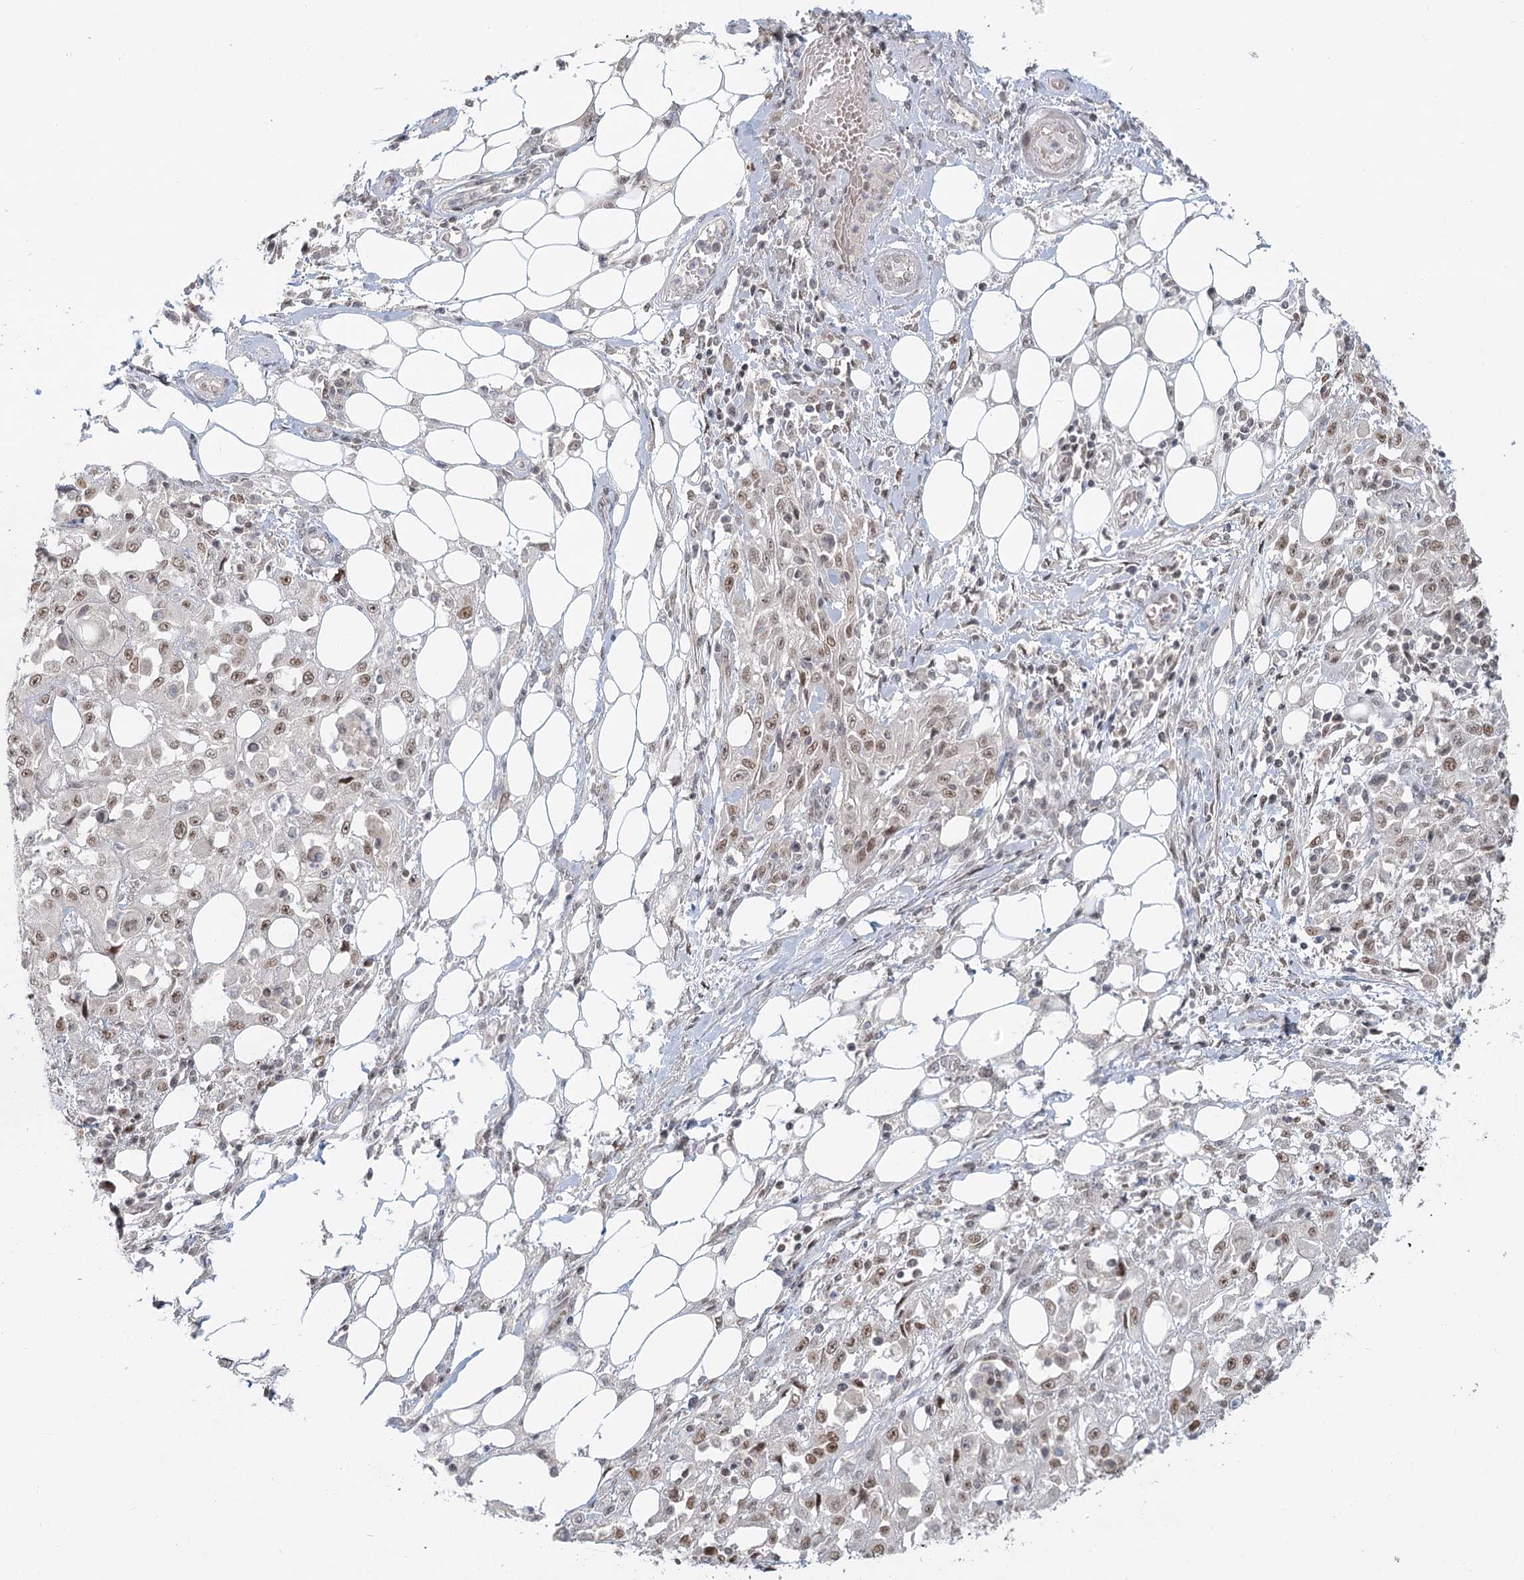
{"staining": {"intensity": "moderate", "quantity": ">75%", "location": "nuclear"}, "tissue": "skin cancer", "cell_type": "Tumor cells", "image_type": "cancer", "snomed": [{"axis": "morphology", "description": "Squamous cell carcinoma, NOS"}, {"axis": "morphology", "description": "Squamous cell carcinoma, metastatic, NOS"}, {"axis": "topography", "description": "Skin"}, {"axis": "topography", "description": "Lymph node"}], "caption": "Tumor cells demonstrate medium levels of moderate nuclear positivity in approximately >75% of cells in skin cancer (squamous cell carcinoma). The staining is performed using DAB (3,3'-diaminobenzidine) brown chromogen to label protein expression. The nuclei are counter-stained blue using hematoxylin.", "gene": "R3HCC1L", "patient": {"sex": "male", "age": 75}}